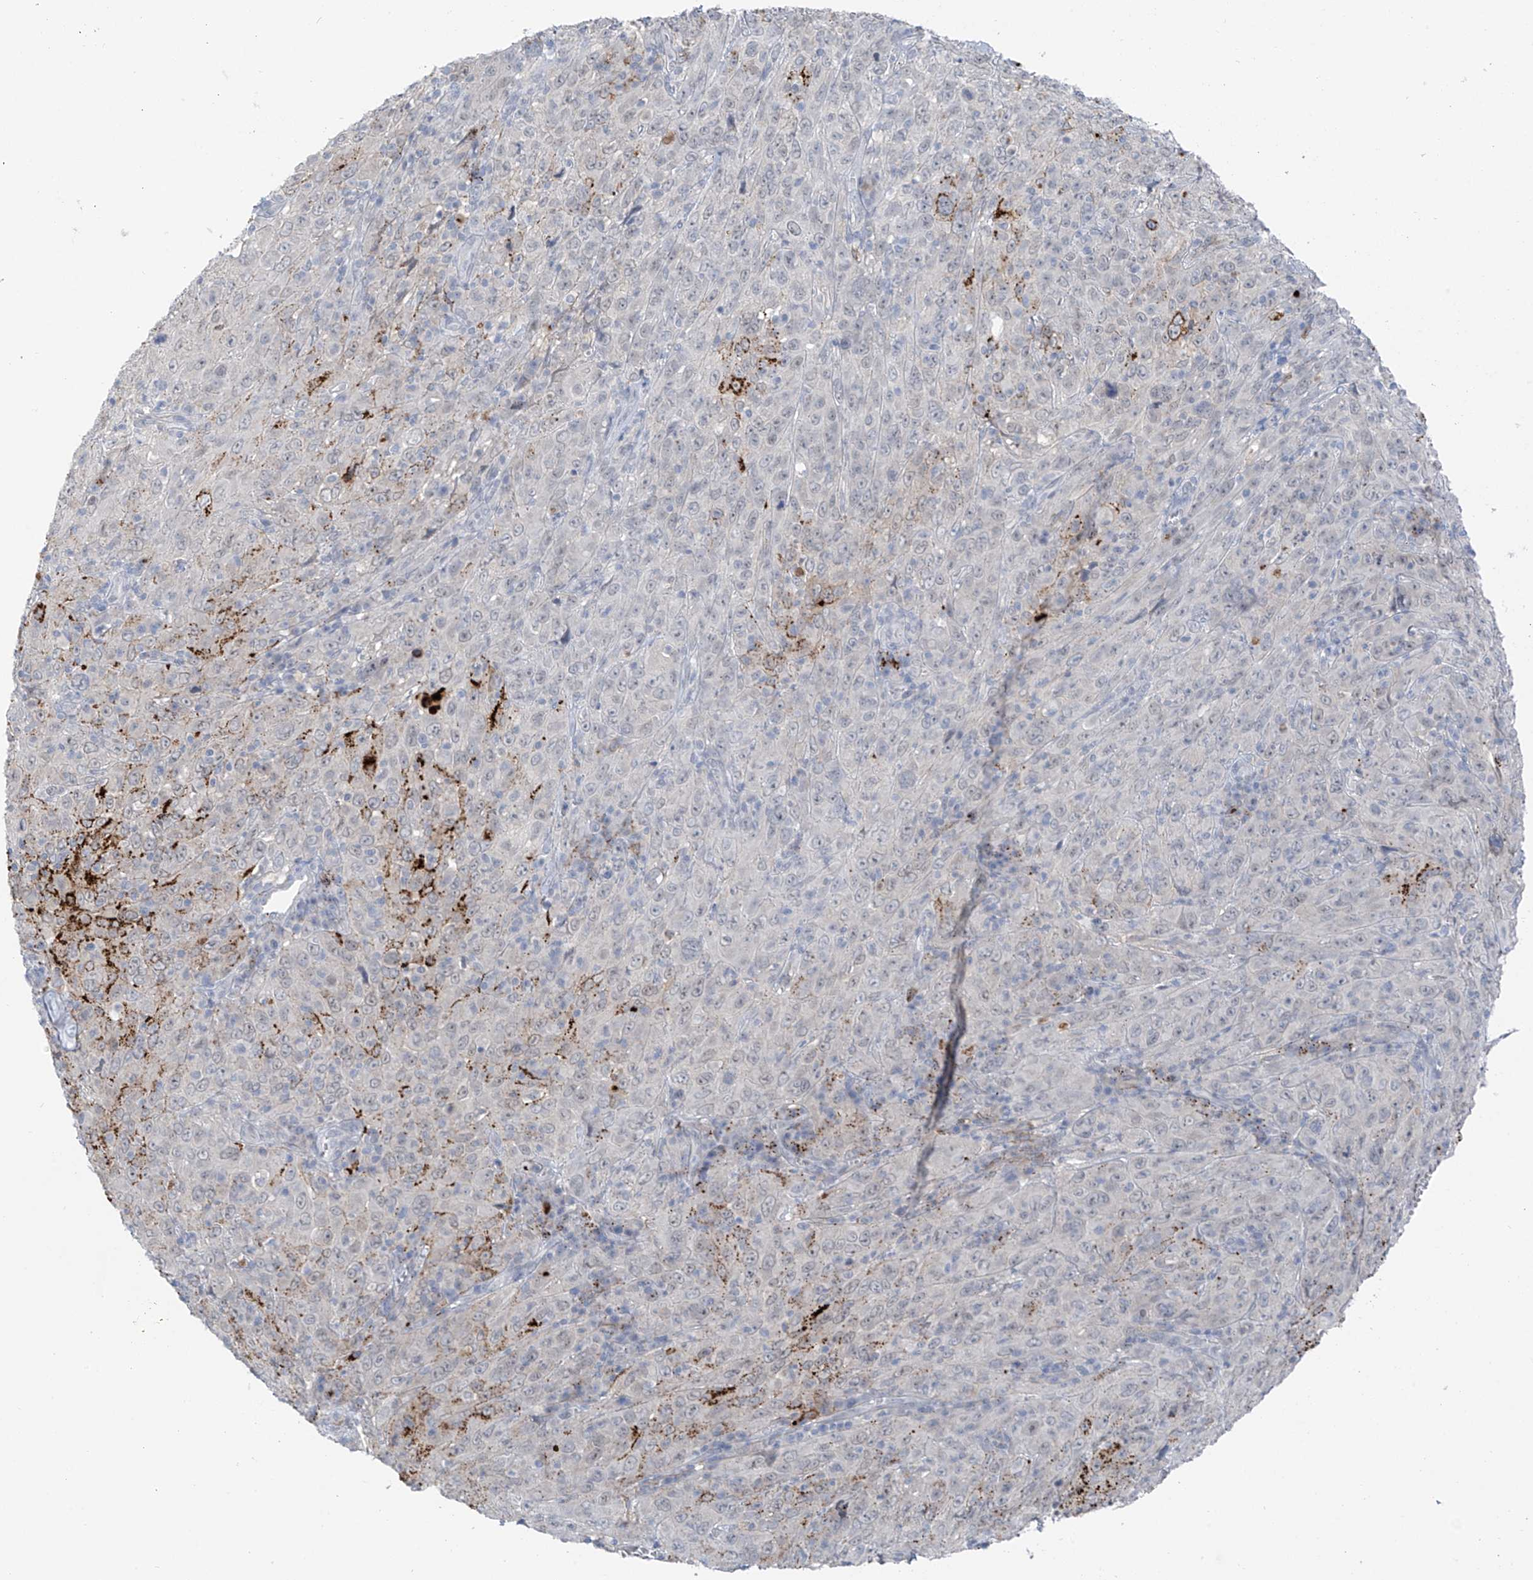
{"staining": {"intensity": "moderate", "quantity": "<25%", "location": "cytoplasmic/membranous"}, "tissue": "cervical cancer", "cell_type": "Tumor cells", "image_type": "cancer", "snomed": [{"axis": "morphology", "description": "Squamous cell carcinoma, NOS"}, {"axis": "topography", "description": "Cervix"}], "caption": "An immunohistochemistry photomicrograph of tumor tissue is shown. Protein staining in brown shows moderate cytoplasmic/membranous positivity in cervical cancer (squamous cell carcinoma) within tumor cells.", "gene": "ZNF793", "patient": {"sex": "female", "age": 46}}